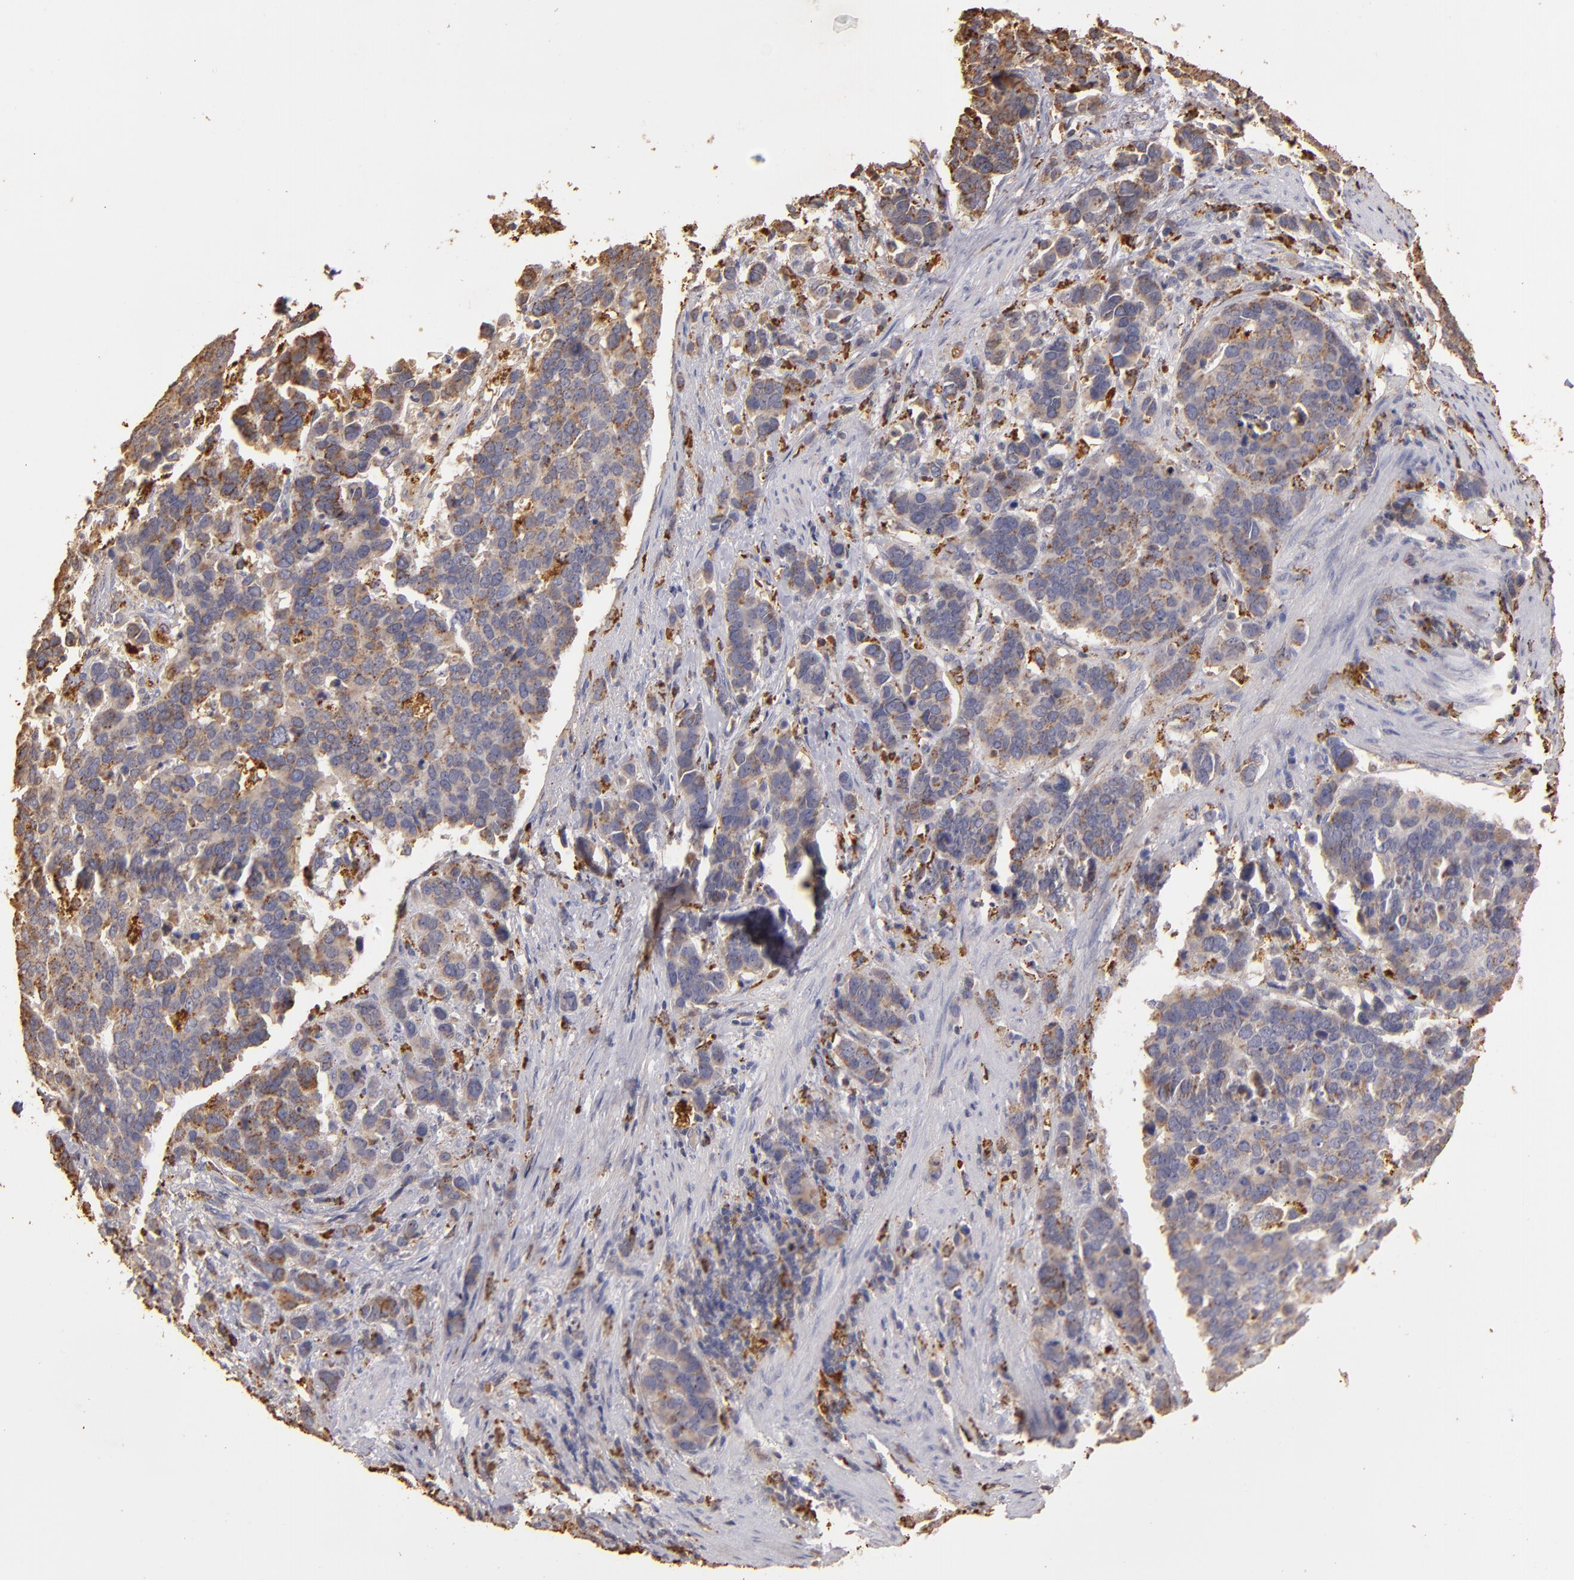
{"staining": {"intensity": "moderate", "quantity": ">75%", "location": "cytoplasmic/membranous"}, "tissue": "stomach cancer", "cell_type": "Tumor cells", "image_type": "cancer", "snomed": [{"axis": "morphology", "description": "Adenocarcinoma, NOS"}, {"axis": "topography", "description": "Stomach, upper"}], "caption": "About >75% of tumor cells in human stomach cancer (adenocarcinoma) show moderate cytoplasmic/membranous protein expression as visualized by brown immunohistochemical staining.", "gene": "TRAF1", "patient": {"sex": "male", "age": 71}}